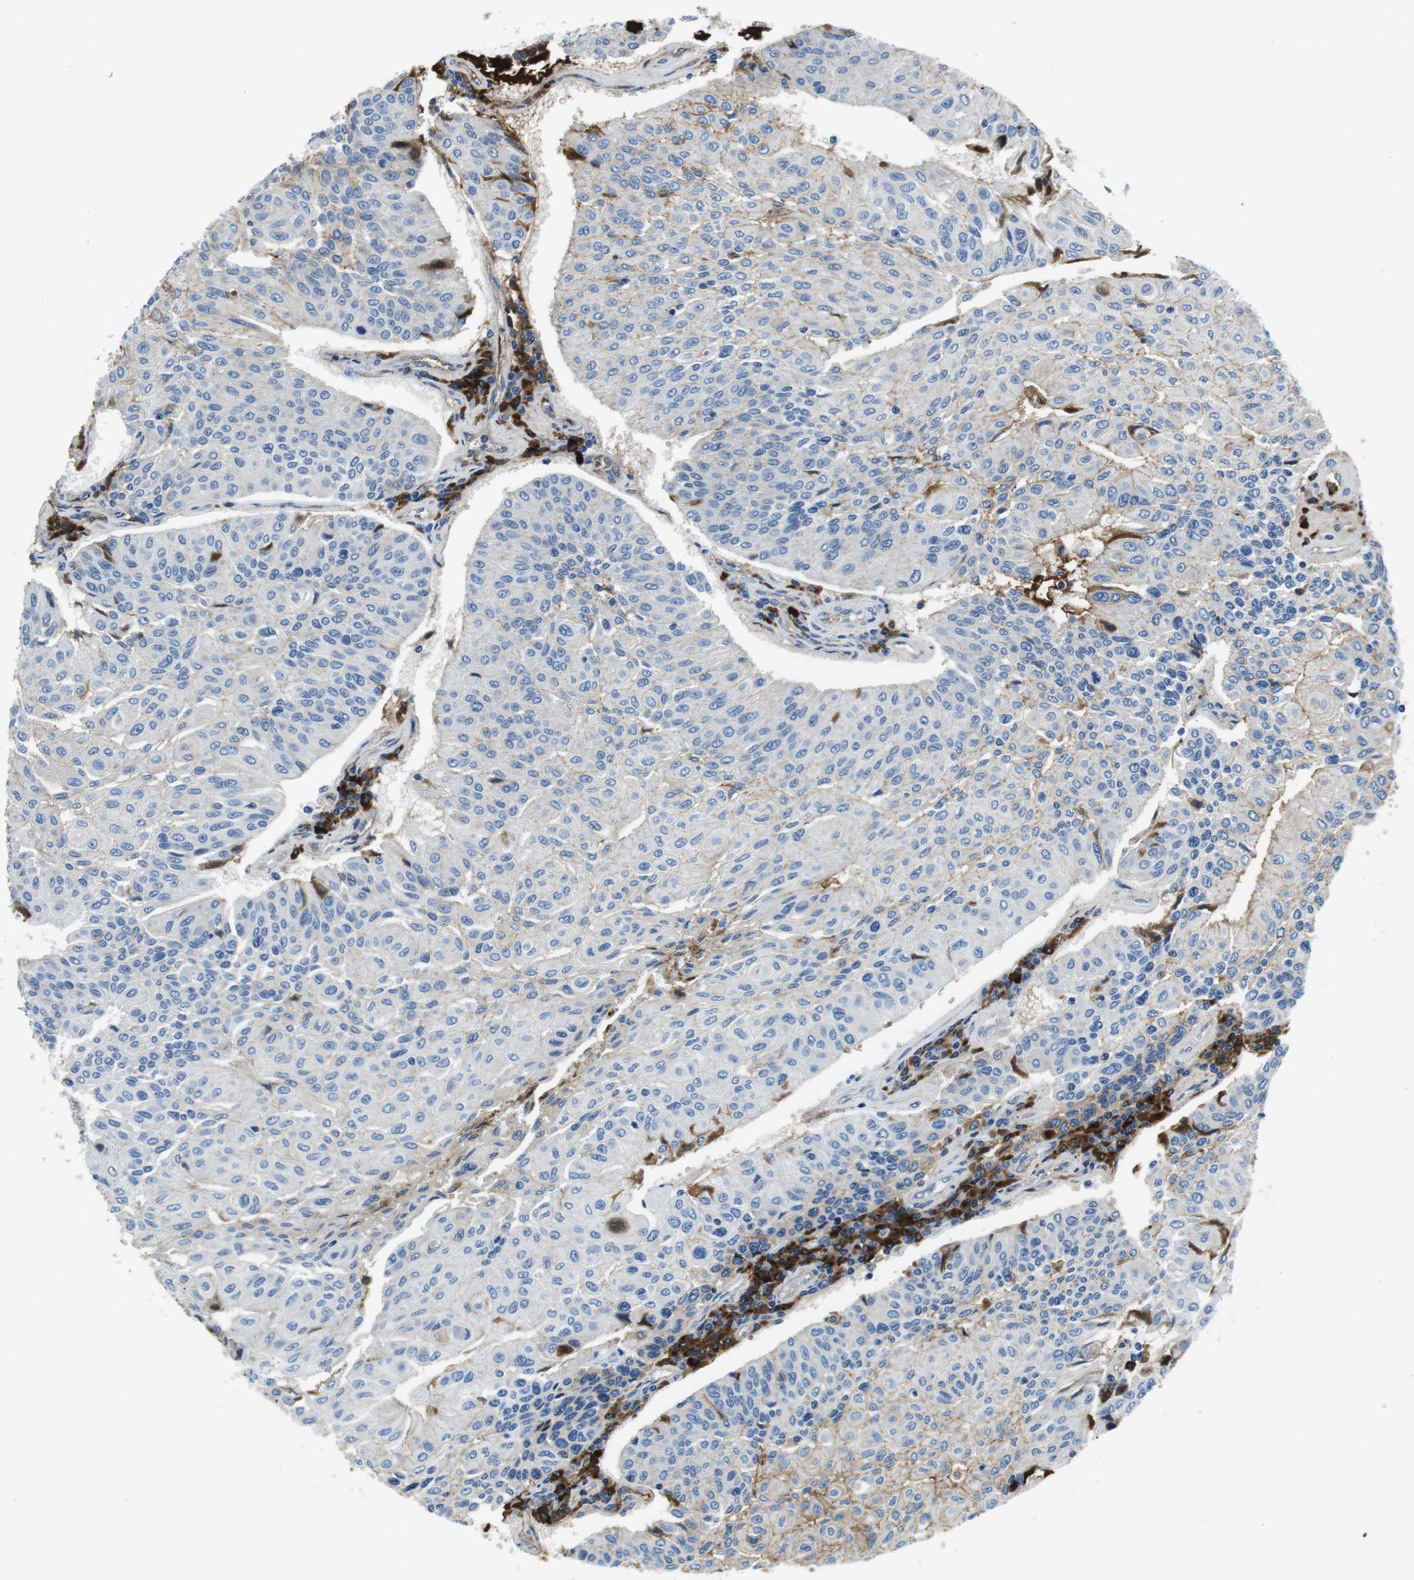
{"staining": {"intensity": "negative", "quantity": "none", "location": "none"}, "tissue": "urothelial cancer", "cell_type": "Tumor cells", "image_type": "cancer", "snomed": [{"axis": "morphology", "description": "Urothelial carcinoma, High grade"}, {"axis": "topography", "description": "Urinary bladder"}], "caption": "Immunohistochemistry micrograph of urothelial cancer stained for a protein (brown), which reveals no expression in tumor cells.", "gene": "IGKC", "patient": {"sex": "male", "age": 66}}